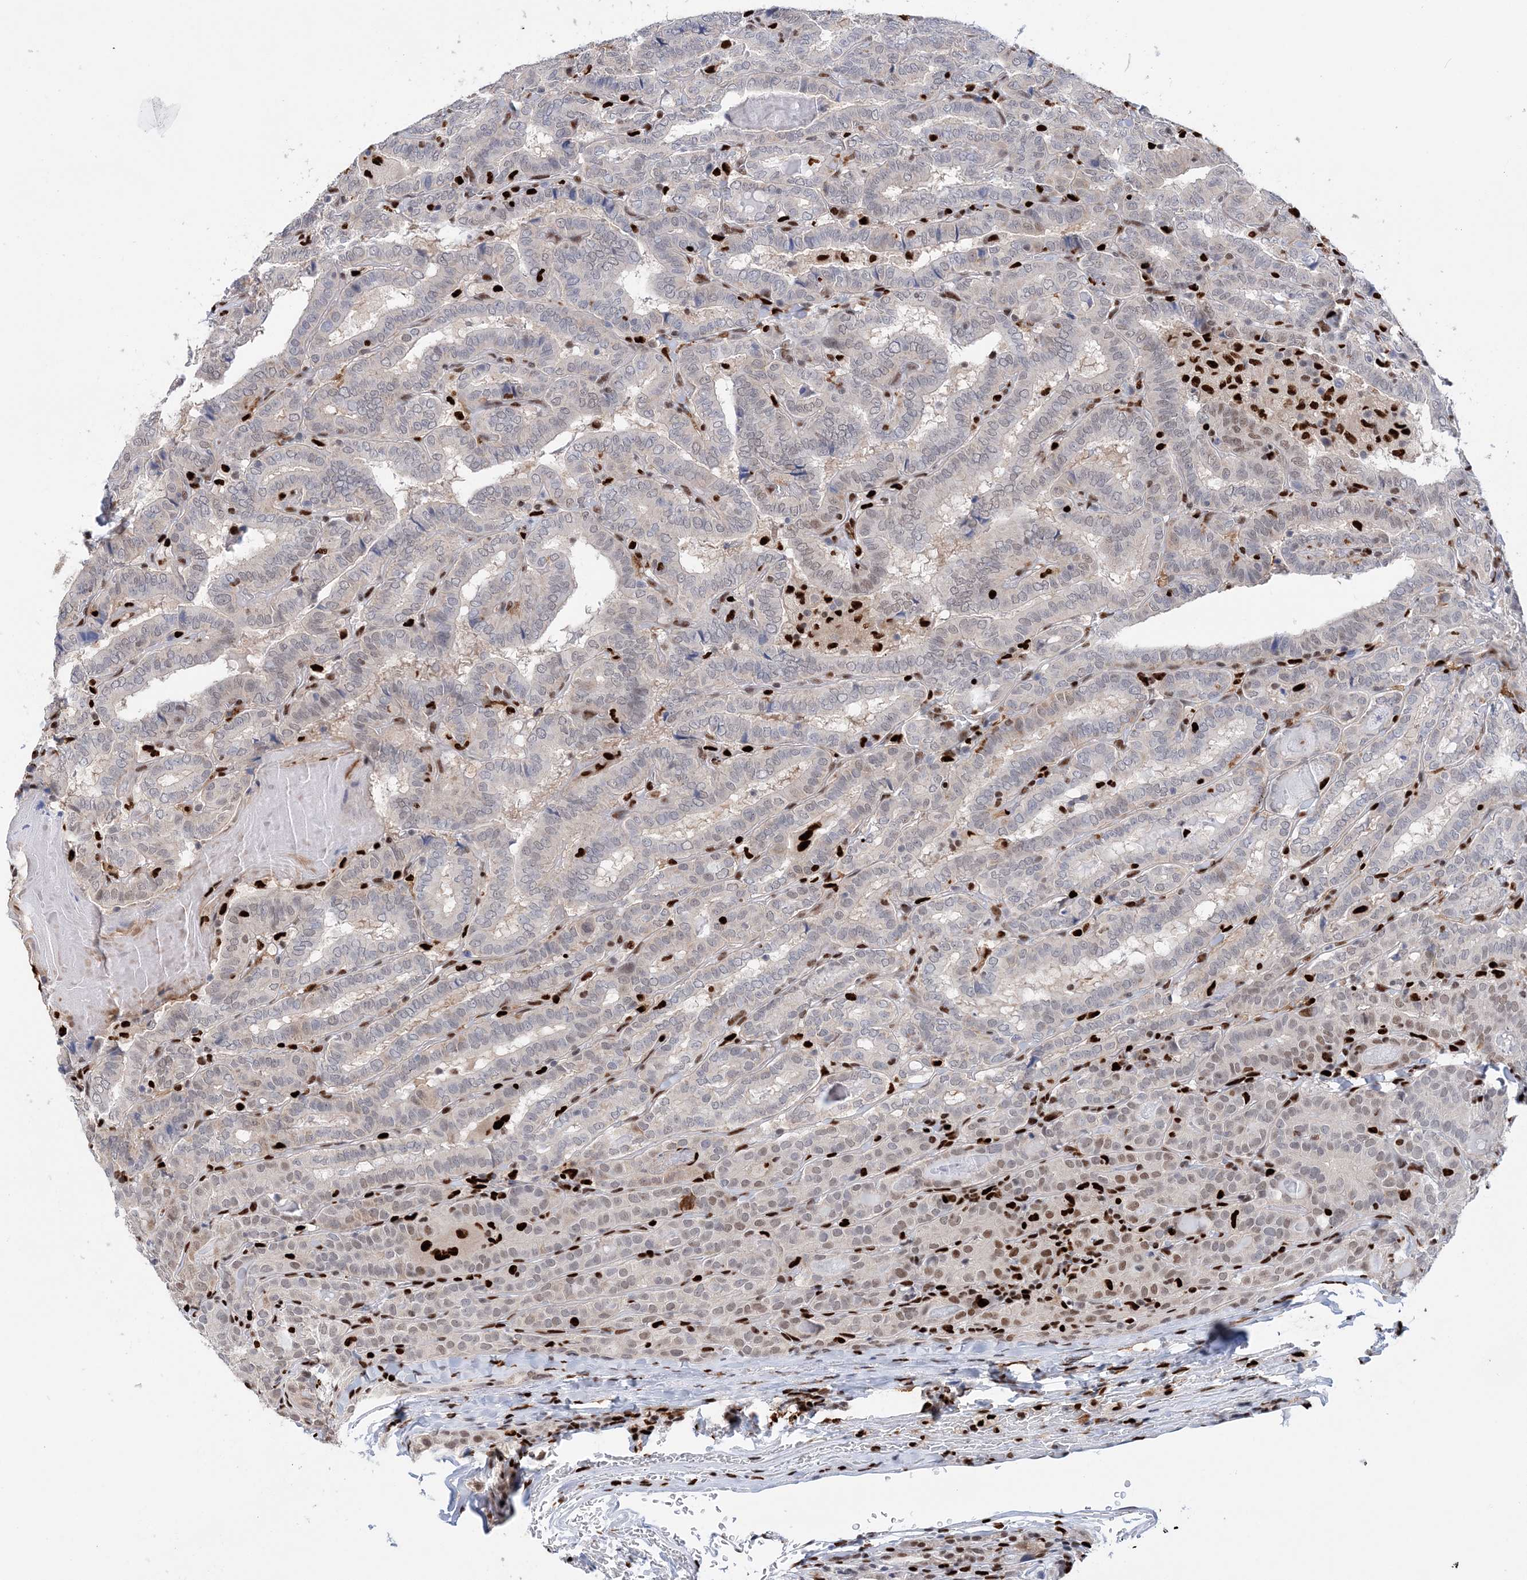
{"staining": {"intensity": "moderate", "quantity": "<25%", "location": "nuclear"}, "tissue": "thyroid cancer", "cell_type": "Tumor cells", "image_type": "cancer", "snomed": [{"axis": "morphology", "description": "Papillary adenocarcinoma, NOS"}, {"axis": "topography", "description": "Thyroid gland"}], "caption": "This image displays IHC staining of human thyroid cancer, with low moderate nuclear expression in approximately <25% of tumor cells.", "gene": "NIT2", "patient": {"sex": "female", "age": 72}}